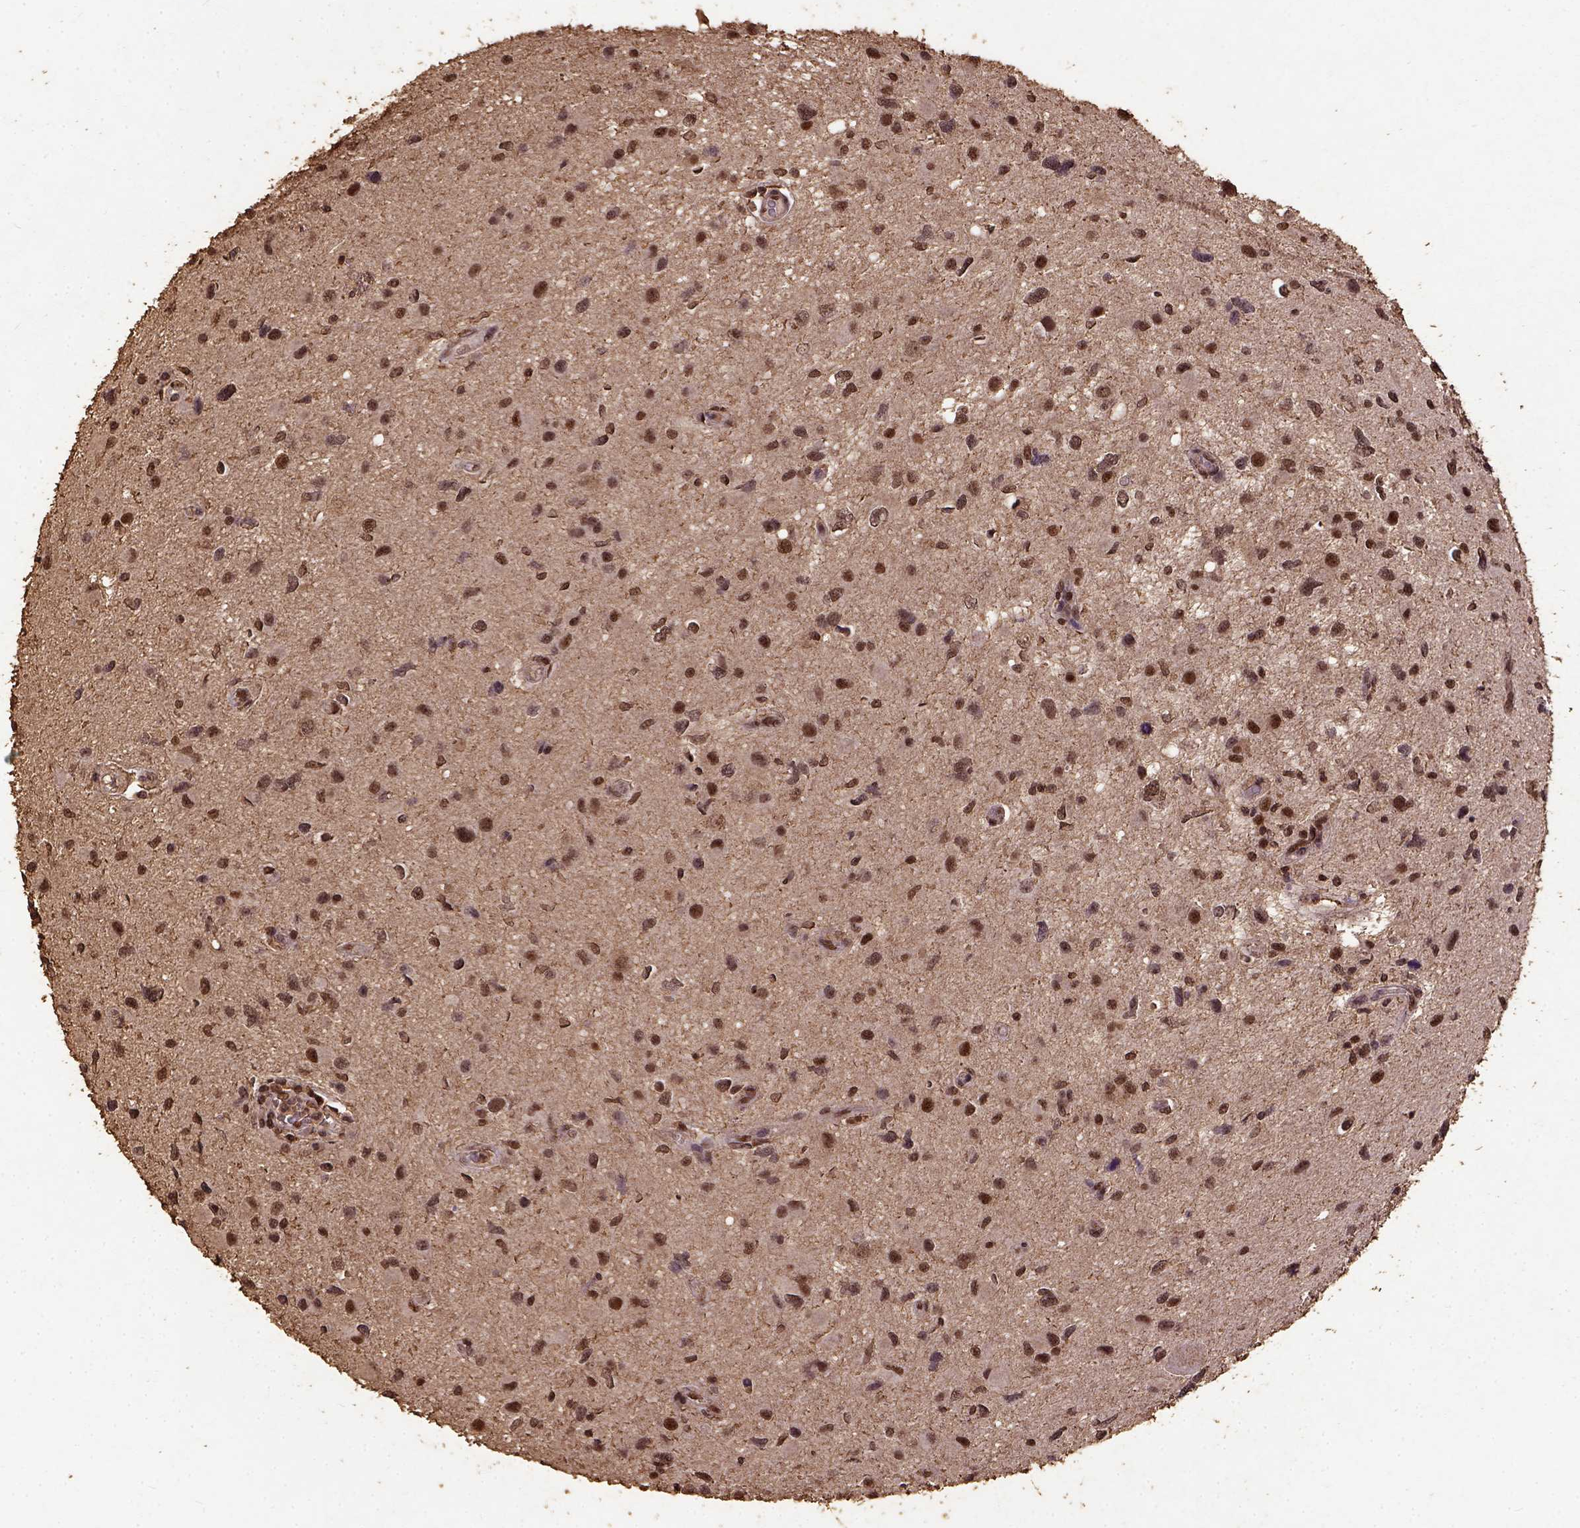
{"staining": {"intensity": "moderate", "quantity": ">75%", "location": "nuclear"}, "tissue": "glioma", "cell_type": "Tumor cells", "image_type": "cancer", "snomed": [{"axis": "morphology", "description": "Glioma, malignant, Low grade"}, {"axis": "topography", "description": "Brain"}], "caption": "IHC of low-grade glioma (malignant) demonstrates medium levels of moderate nuclear positivity in approximately >75% of tumor cells. (Brightfield microscopy of DAB IHC at high magnification).", "gene": "NACC1", "patient": {"sex": "female", "age": 32}}